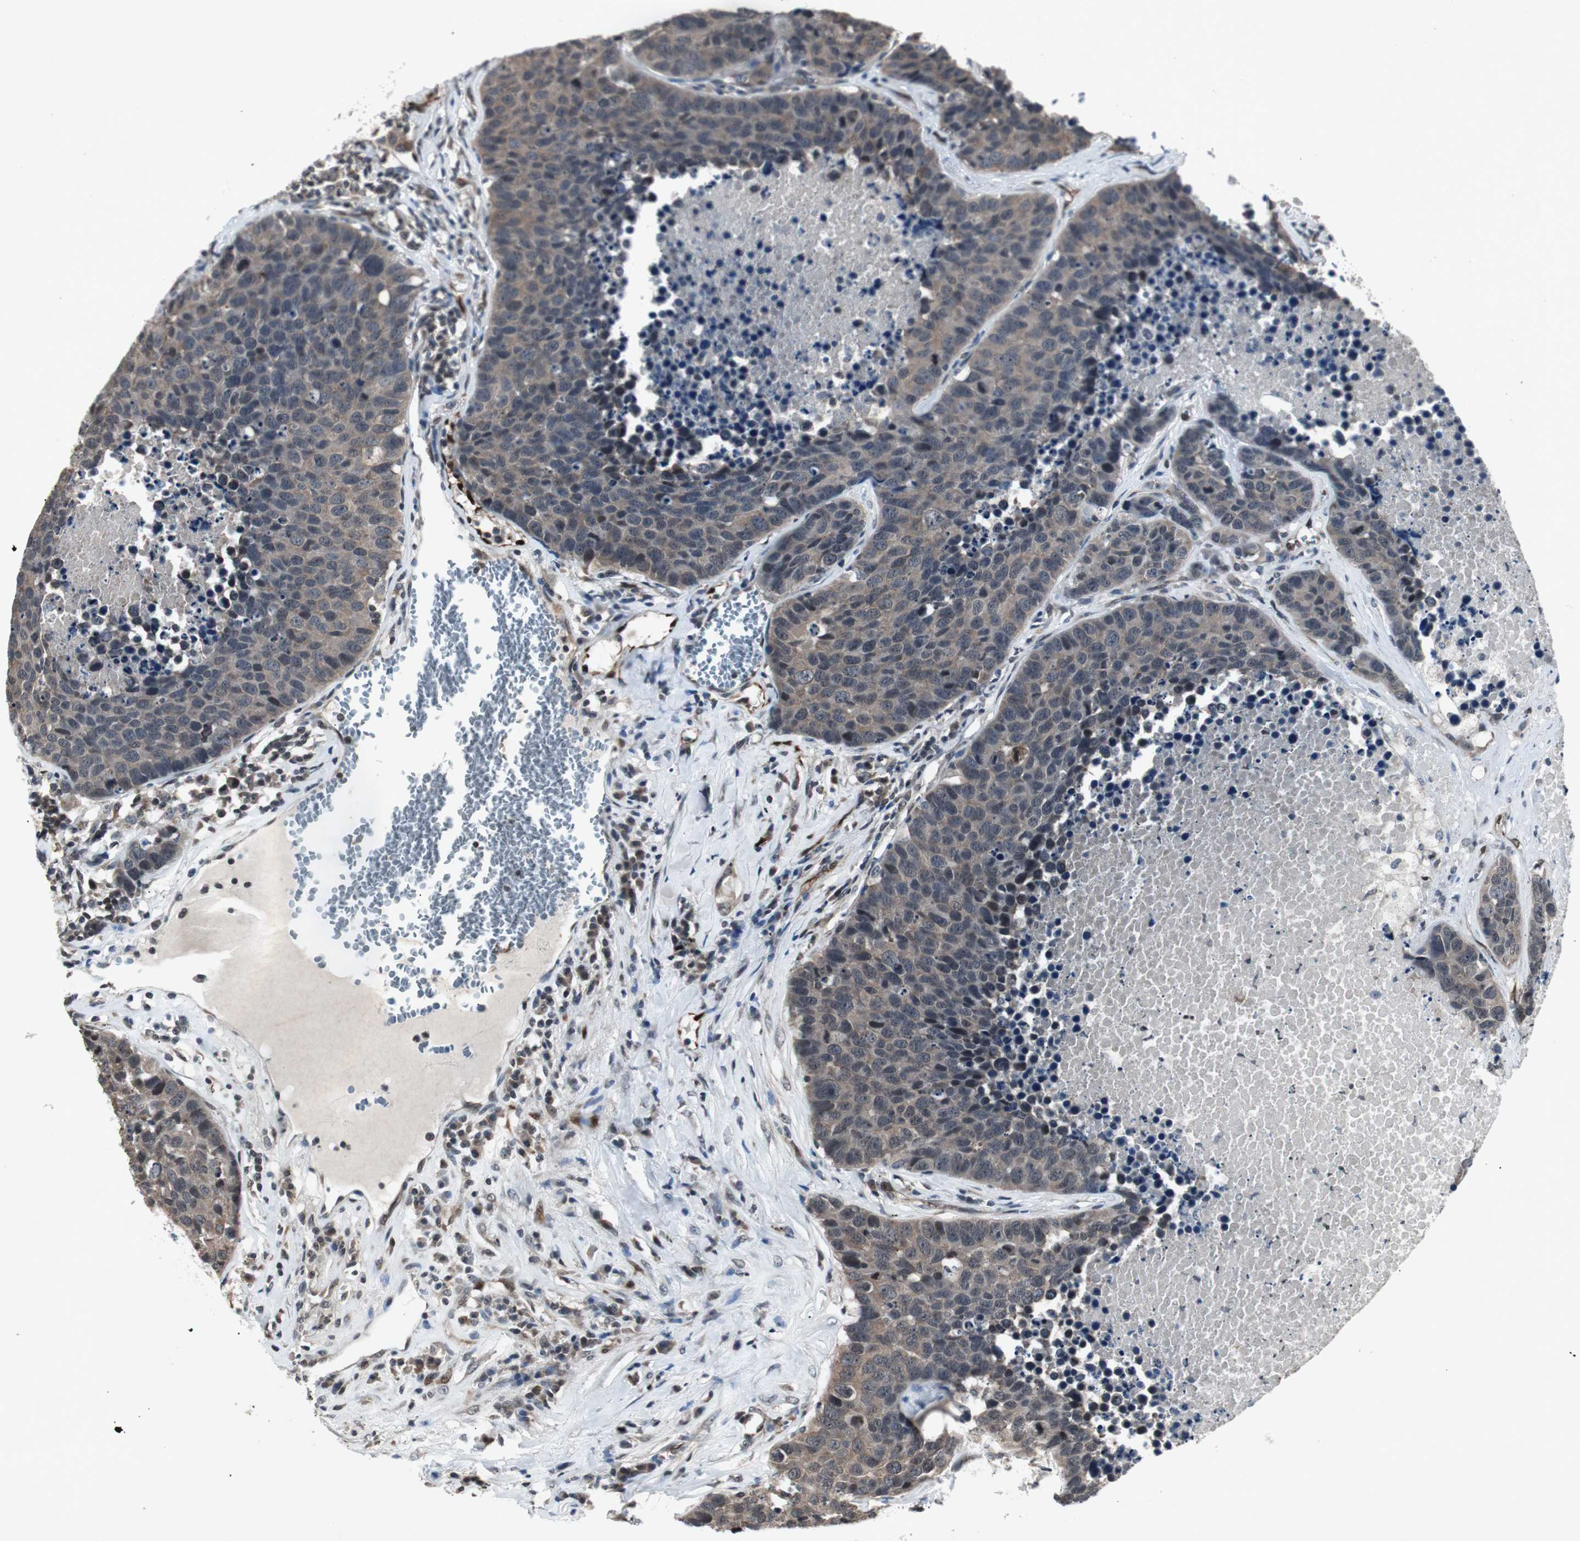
{"staining": {"intensity": "weak", "quantity": ">75%", "location": "cytoplasmic/membranous"}, "tissue": "carcinoid", "cell_type": "Tumor cells", "image_type": "cancer", "snomed": [{"axis": "morphology", "description": "Carcinoid, malignant, NOS"}, {"axis": "topography", "description": "Lung"}], "caption": "IHC photomicrograph of neoplastic tissue: carcinoid stained using IHC shows low levels of weak protein expression localized specifically in the cytoplasmic/membranous of tumor cells, appearing as a cytoplasmic/membranous brown color.", "gene": "SMAD1", "patient": {"sex": "male", "age": 60}}